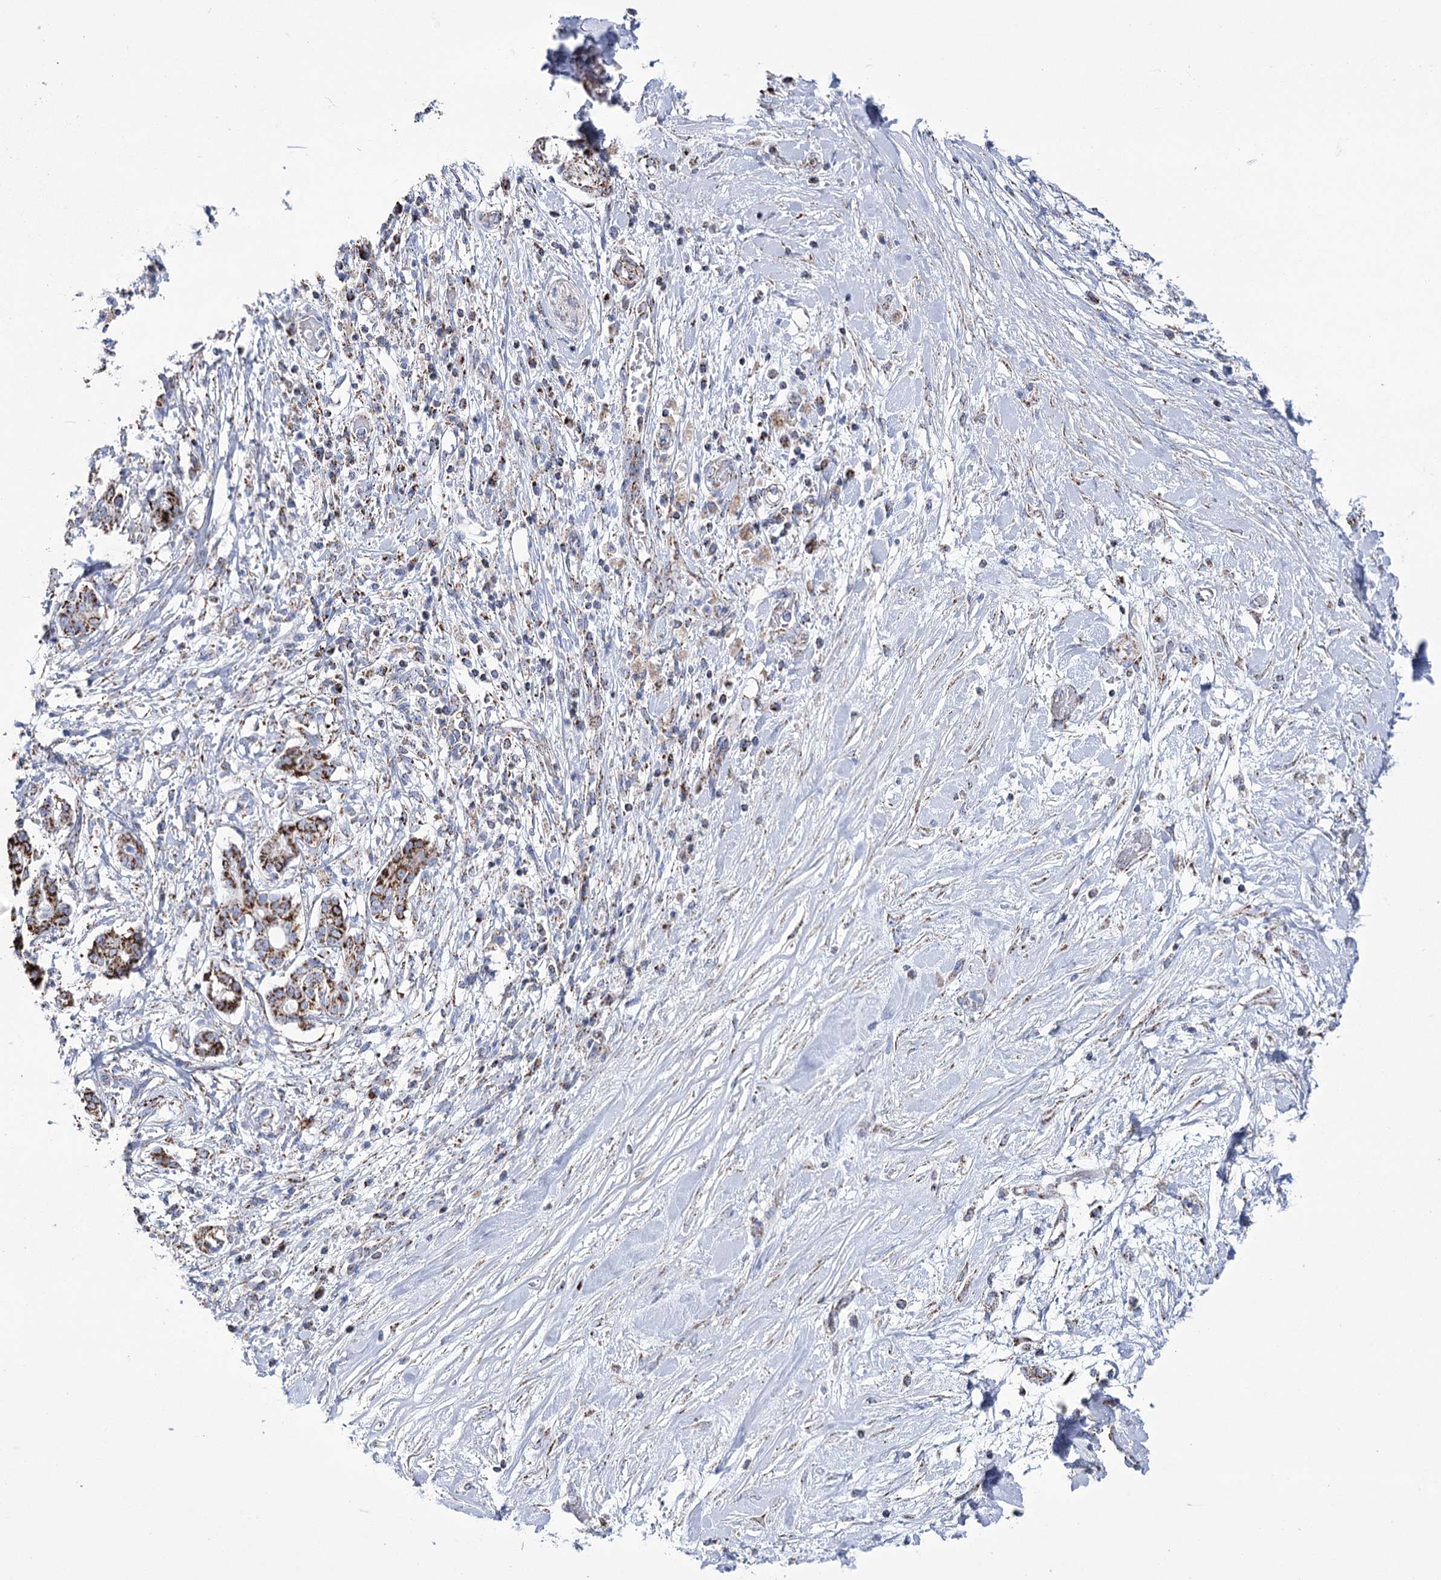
{"staining": {"intensity": "strong", "quantity": ">75%", "location": "cytoplasmic/membranous"}, "tissue": "pancreatic cancer", "cell_type": "Tumor cells", "image_type": "cancer", "snomed": [{"axis": "morphology", "description": "Inflammation, NOS"}, {"axis": "morphology", "description": "Adenocarcinoma, NOS"}, {"axis": "topography", "description": "Pancreas"}], "caption": "Immunohistochemistry (IHC) photomicrograph of neoplastic tissue: human pancreatic adenocarcinoma stained using IHC reveals high levels of strong protein expression localized specifically in the cytoplasmic/membranous of tumor cells, appearing as a cytoplasmic/membranous brown color.", "gene": "PDHB", "patient": {"sex": "female", "age": 56}}